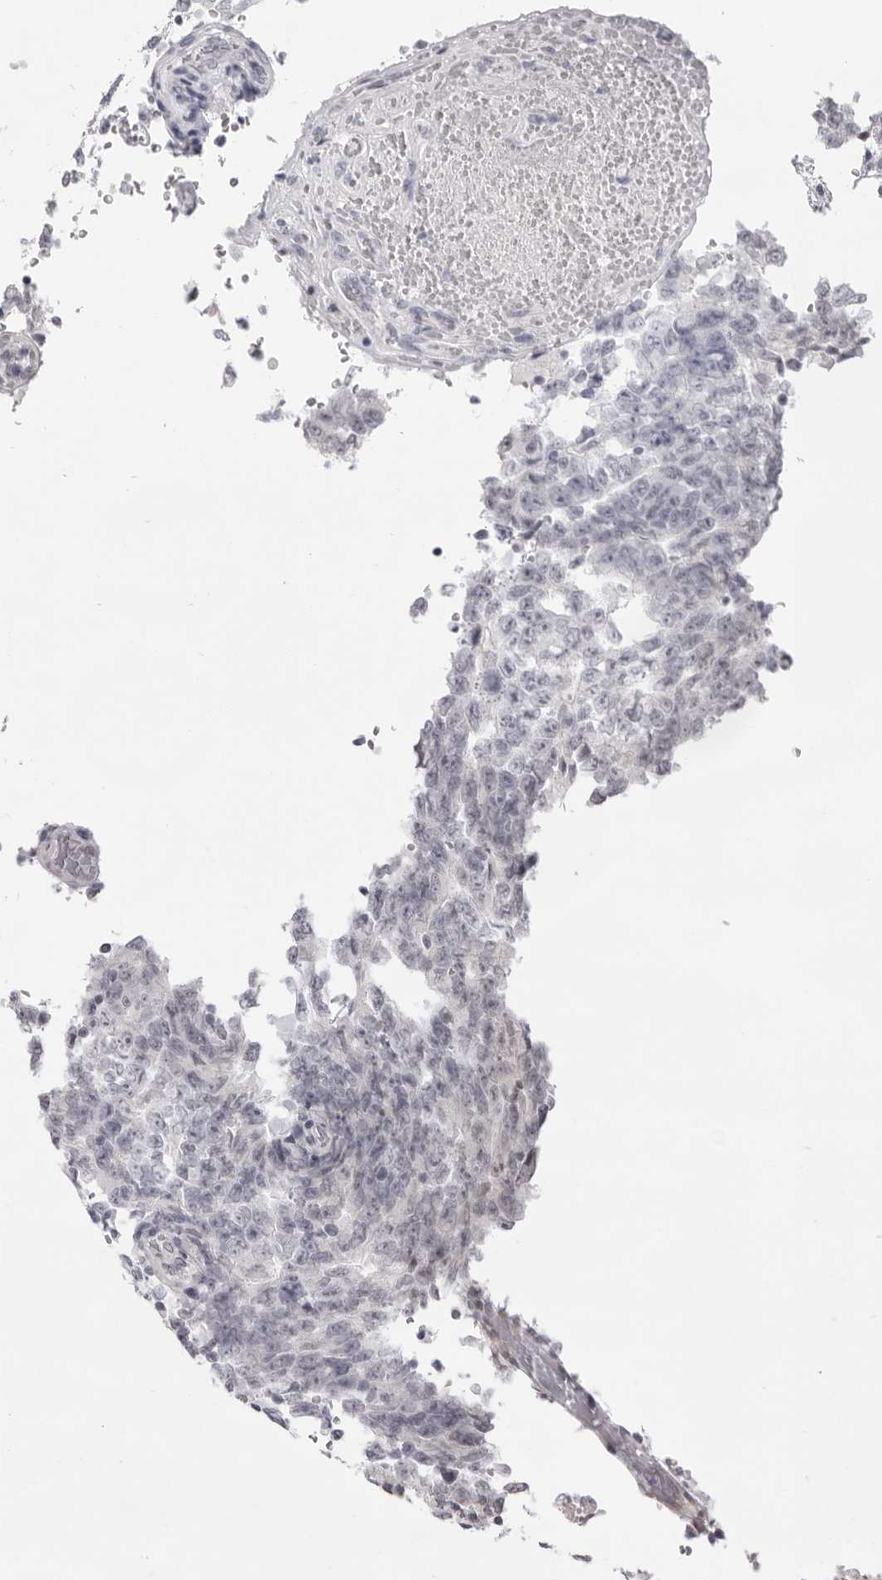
{"staining": {"intensity": "negative", "quantity": "none", "location": "none"}, "tissue": "testis cancer", "cell_type": "Tumor cells", "image_type": "cancer", "snomed": [{"axis": "morphology", "description": "Carcinoma, Embryonal, NOS"}, {"axis": "topography", "description": "Testis"}], "caption": "Tumor cells are negative for brown protein staining in embryonal carcinoma (testis).", "gene": "ACP6", "patient": {"sex": "male", "age": 26}}